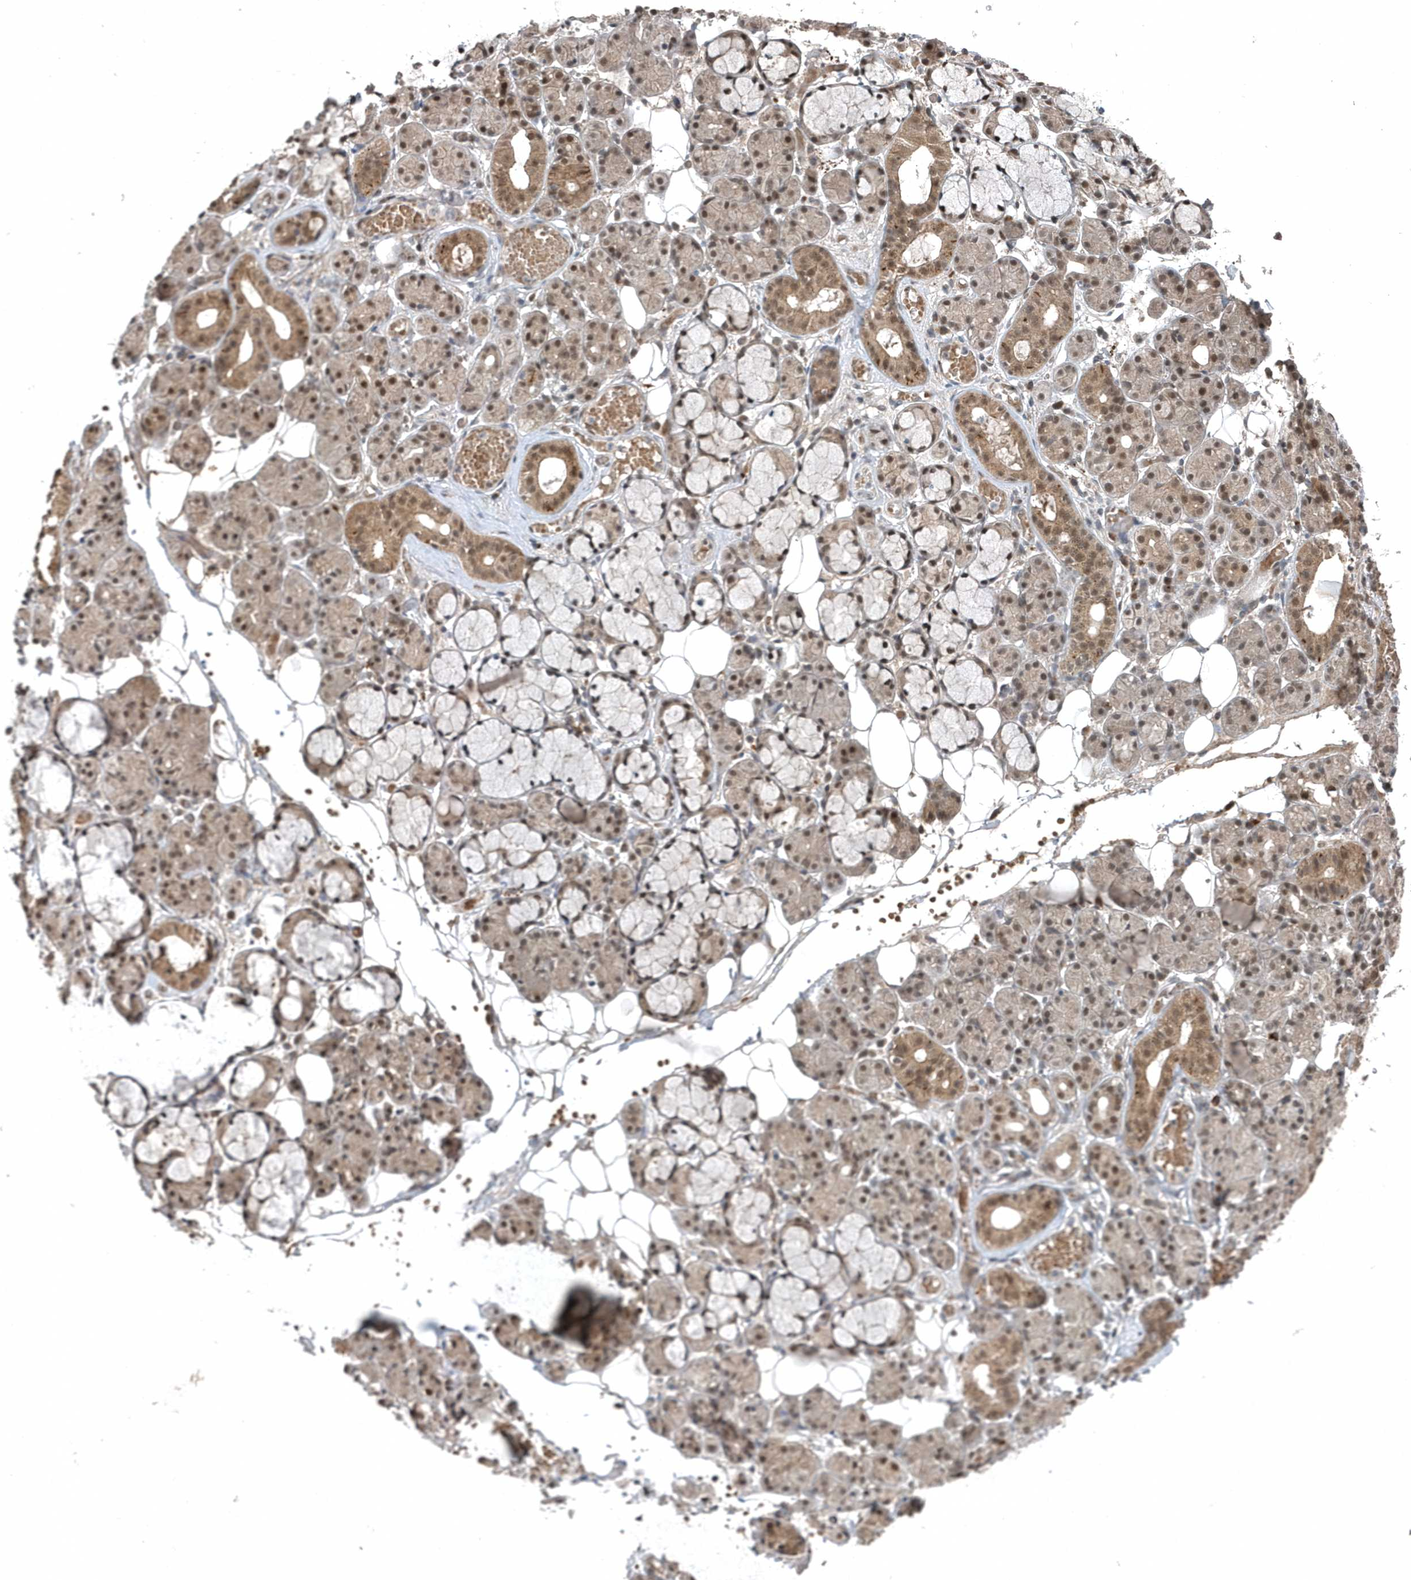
{"staining": {"intensity": "moderate", "quantity": ">75%", "location": "cytoplasmic/membranous,nuclear"}, "tissue": "salivary gland", "cell_type": "Glandular cells", "image_type": "normal", "snomed": [{"axis": "morphology", "description": "Normal tissue, NOS"}, {"axis": "topography", "description": "Salivary gland"}], "caption": "Glandular cells demonstrate medium levels of moderate cytoplasmic/membranous,nuclear staining in about >75% of cells in unremarkable human salivary gland.", "gene": "QTRT2", "patient": {"sex": "male", "age": 63}}